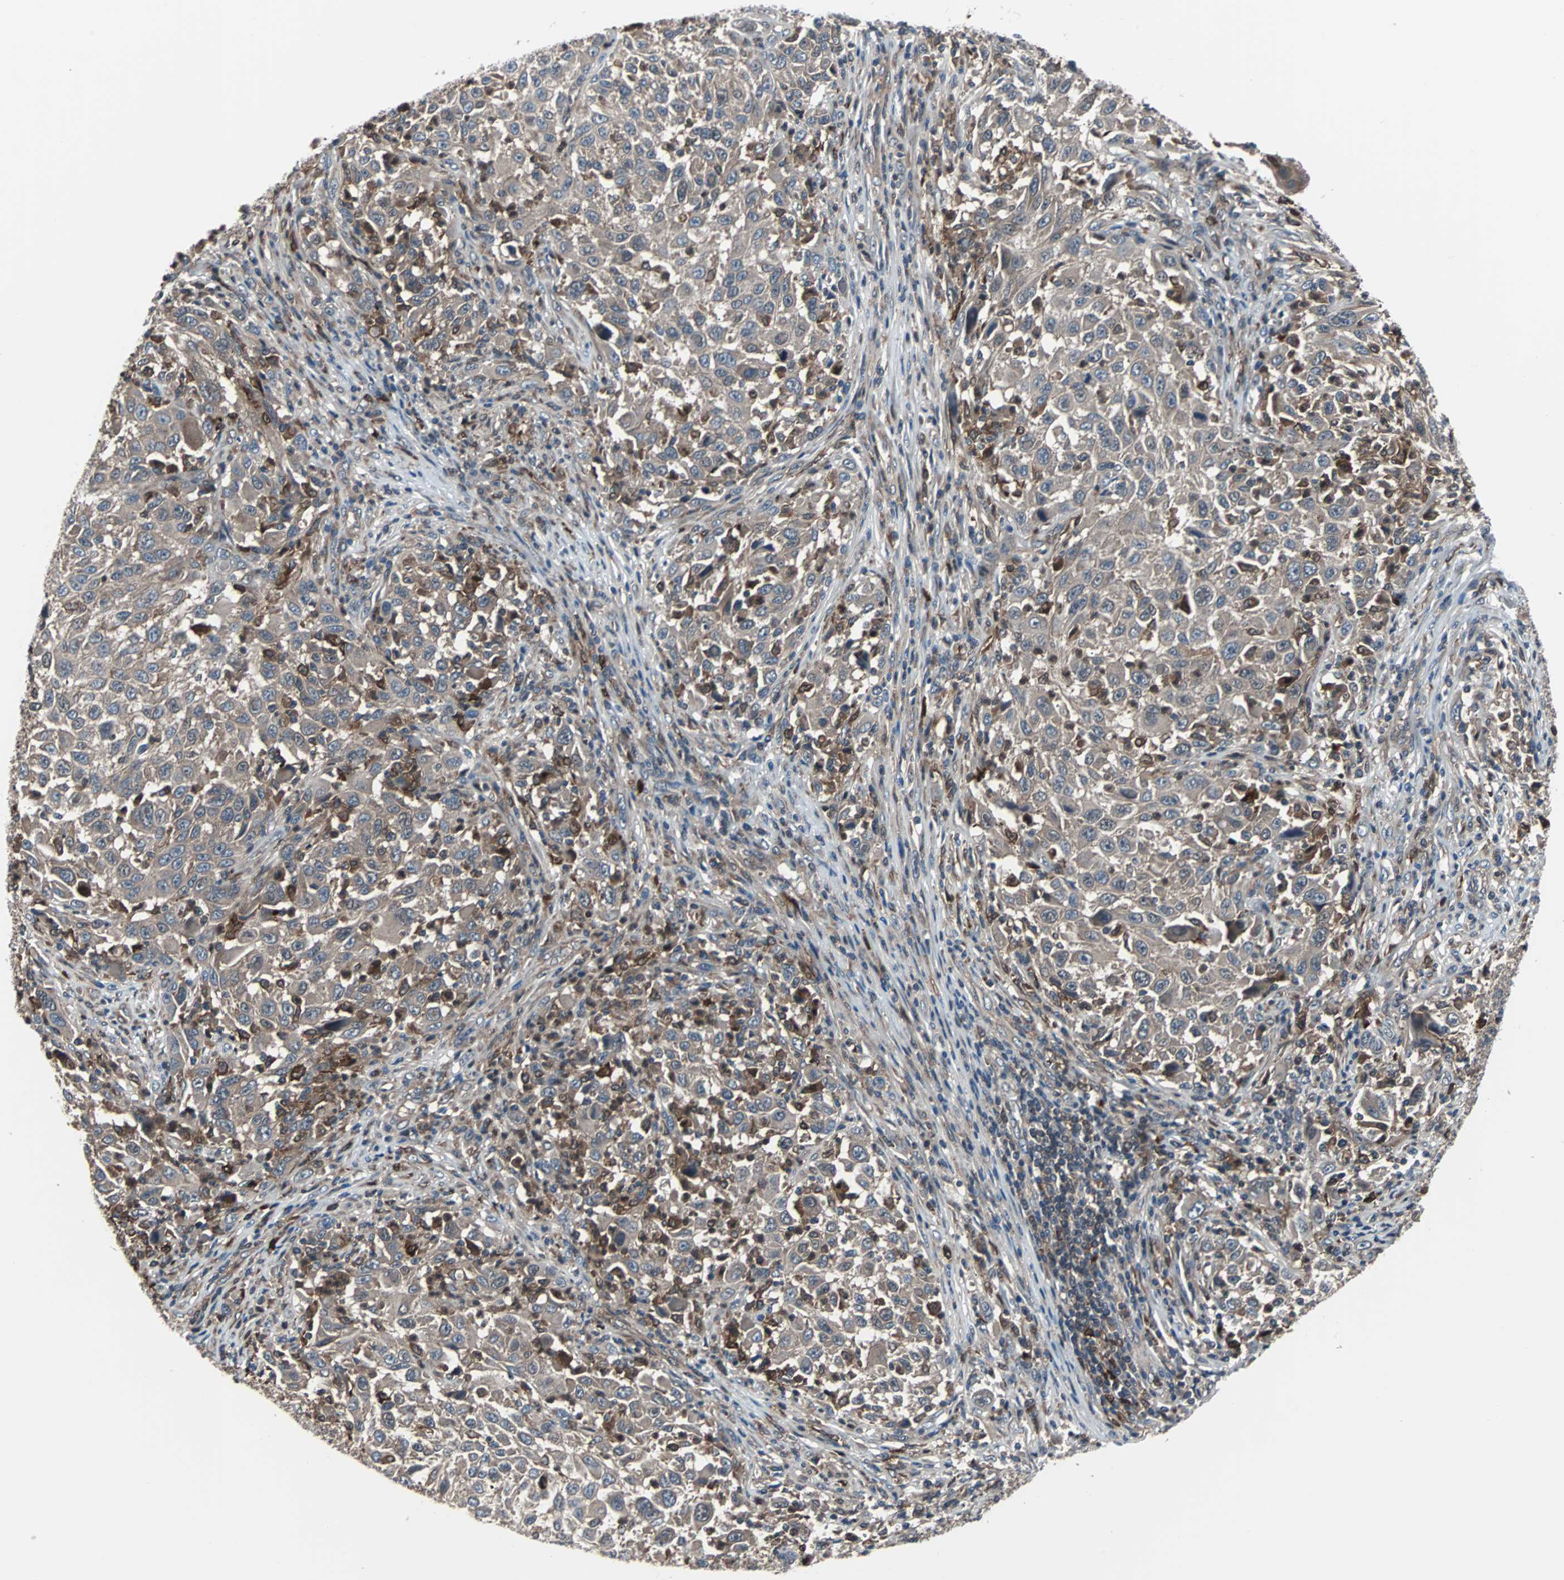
{"staining": {"intensity": "moderate", "quantity": ">75%", "location": "cytoplasmic/membranous"}, "tissue": "melanoma", "cell_type": "Tumor cells", "image_type": "cancer", "snomed": [{"axis": "morphology", "description": "Malignant melanoma, Metastatic site"}, {"axis": "topography", "description": "Lymph node"}], "caption": "Malignant melanoma (metastatic site) tissue shows moderate cytoplasmic/membranous positivity in about >75% of tumor cells", "gene": "PAK1", "patient": {"sex": "male", "age": 61}}